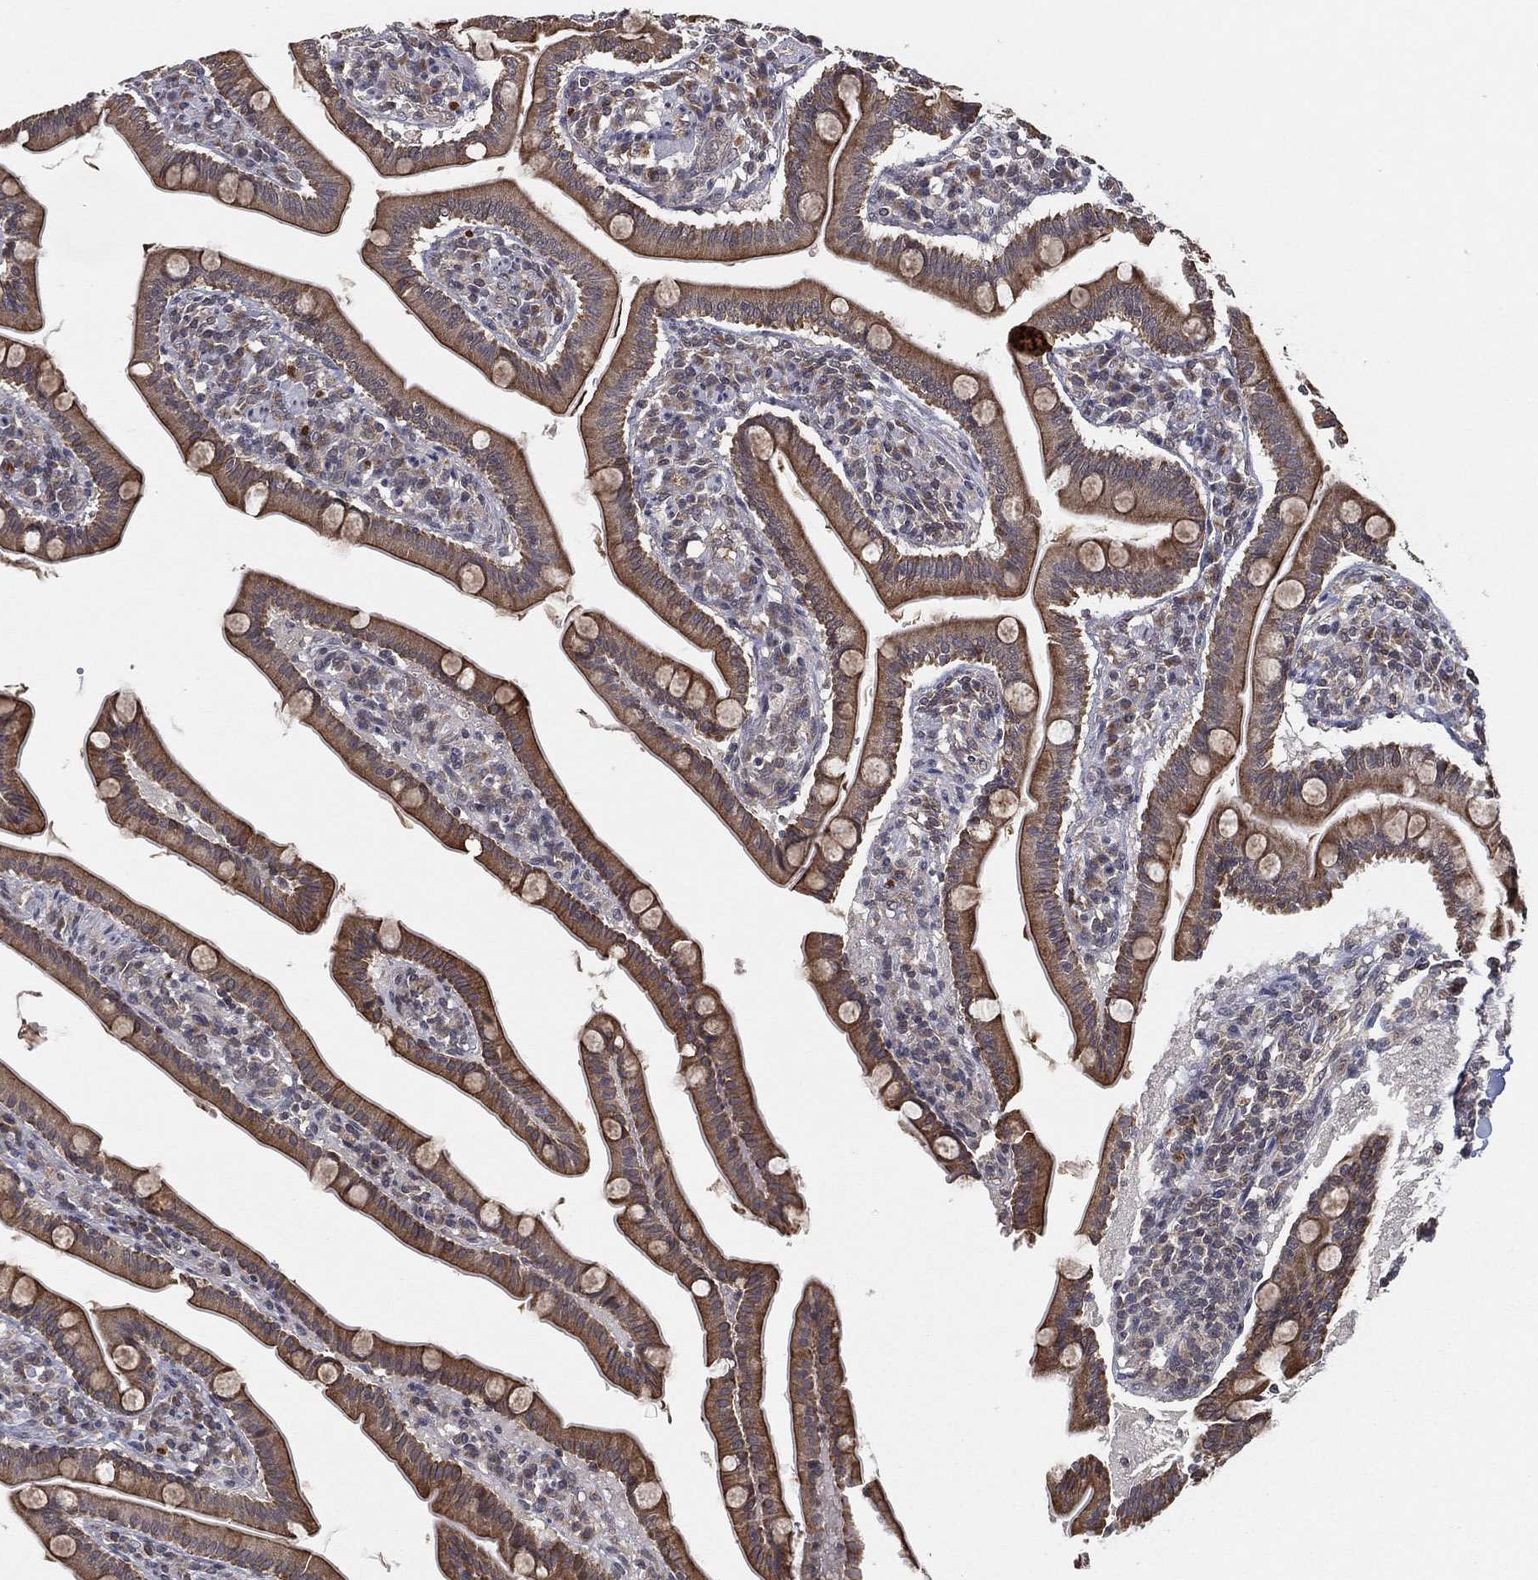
{"staining": {"intensity": "moderate", "quantity": ">75%", "location": "cytoplasmic/membranous"}, "tissue": "small intestine", "cell_type": "Glandular cells", "image_type": "normal", "snomed": [{"axis": "morphology", "description": "Normal tissue, NOS"}, {"axis": "topography", "description": "Small intestine"}], "caption": "Normal small intestine displays moderate cytoplasmic/membranous staining in approximately >75% of glandular cells.", "gene": "UACA", "patient": {"sex": "male", "age": 66}}